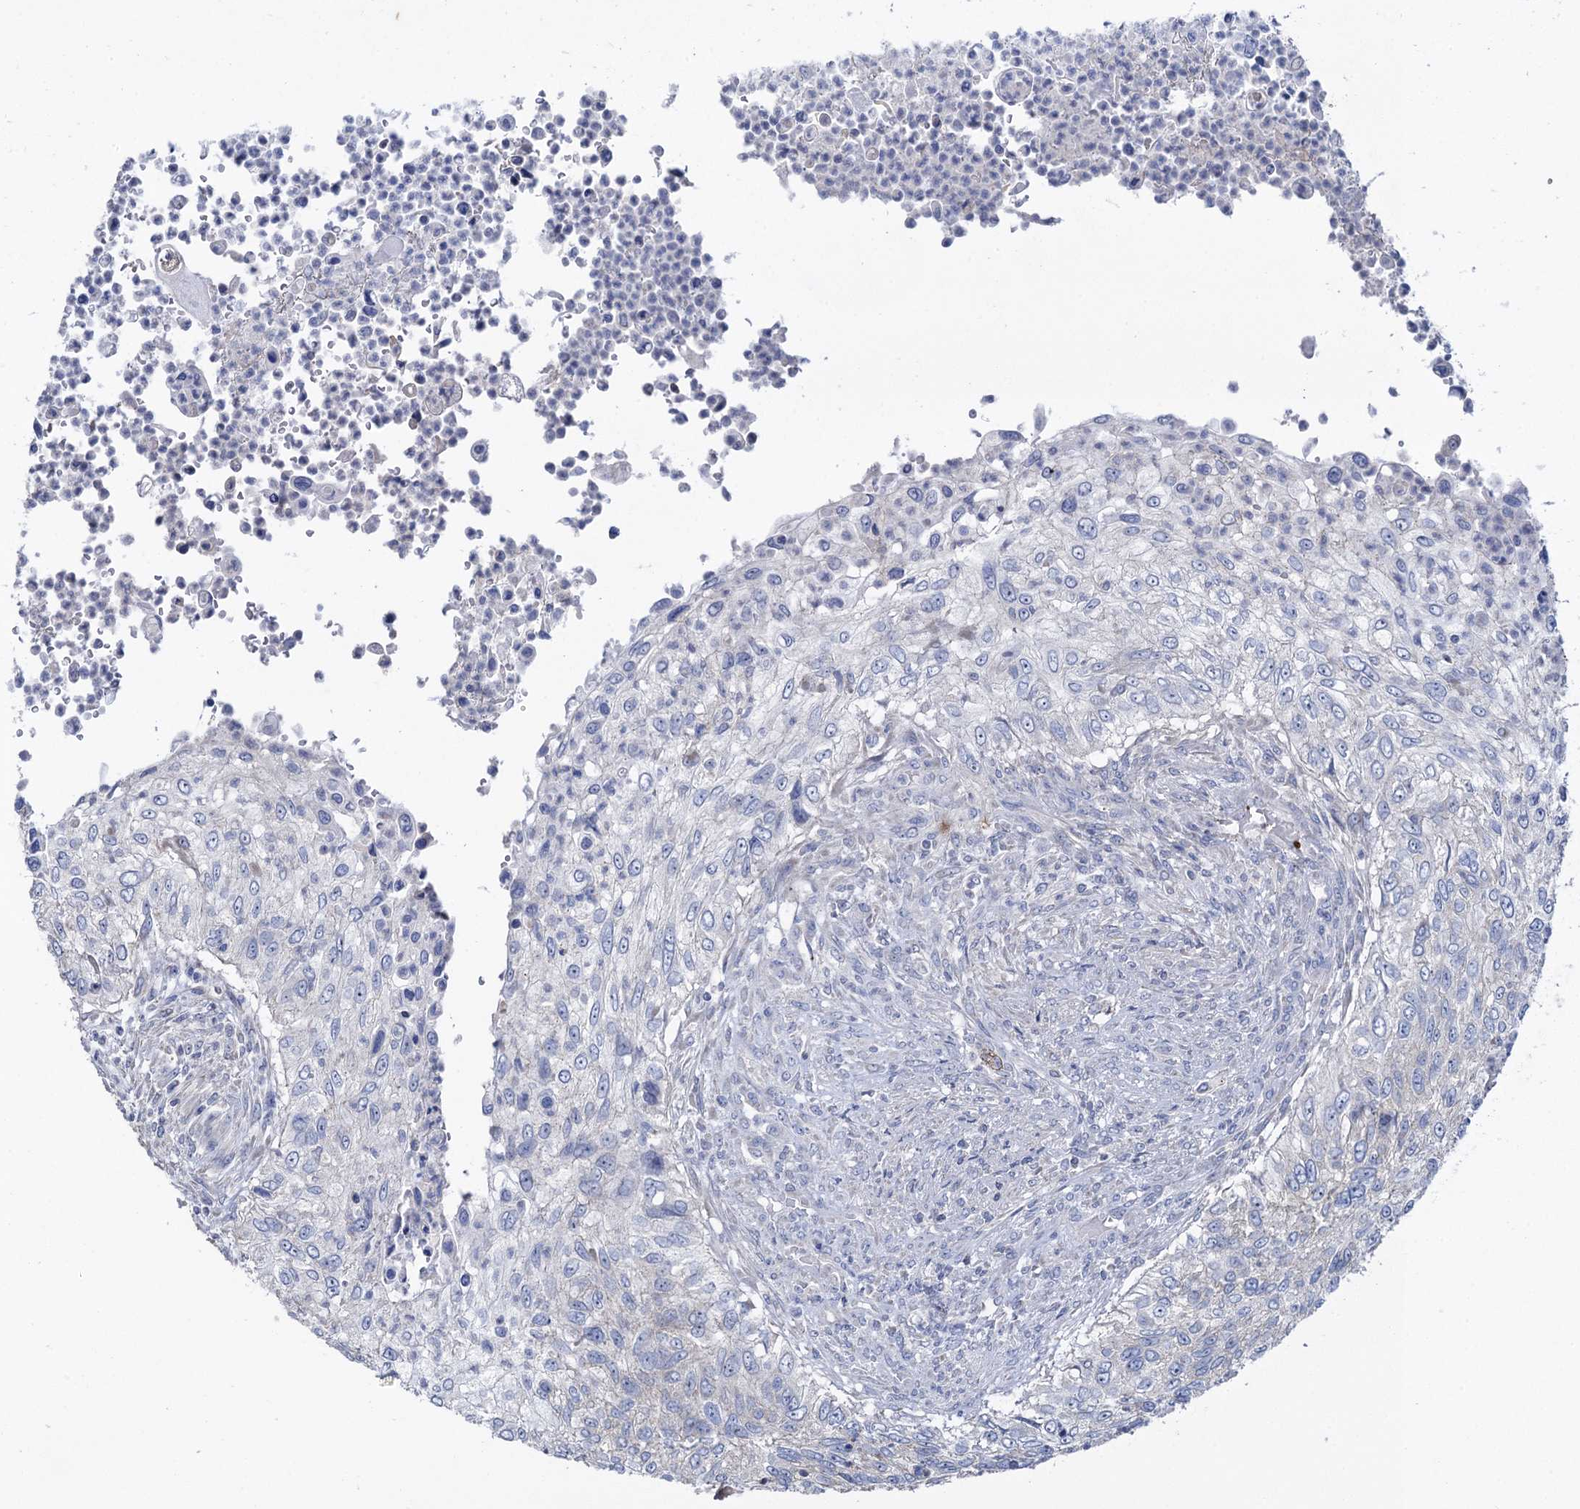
{"staining": {"intensity": "negative", "quantity": "none", "location": "none"}, "tissue": "urothelial cancer", "cell_type": "Tumor cells", "image_type": "cancer", "snomed": [{"axis": "morphology", "description": "Urothelial carcinoma, High grade"}, {"axis": "topography", "description": "Urinary bladder"}], "caption": "The micrograph demonstrates no significant positivity in tumor cells of high-grade urothelial carcinoma.", "gene": "PLLP", "patient": {"sex": "female", "age": 60}}